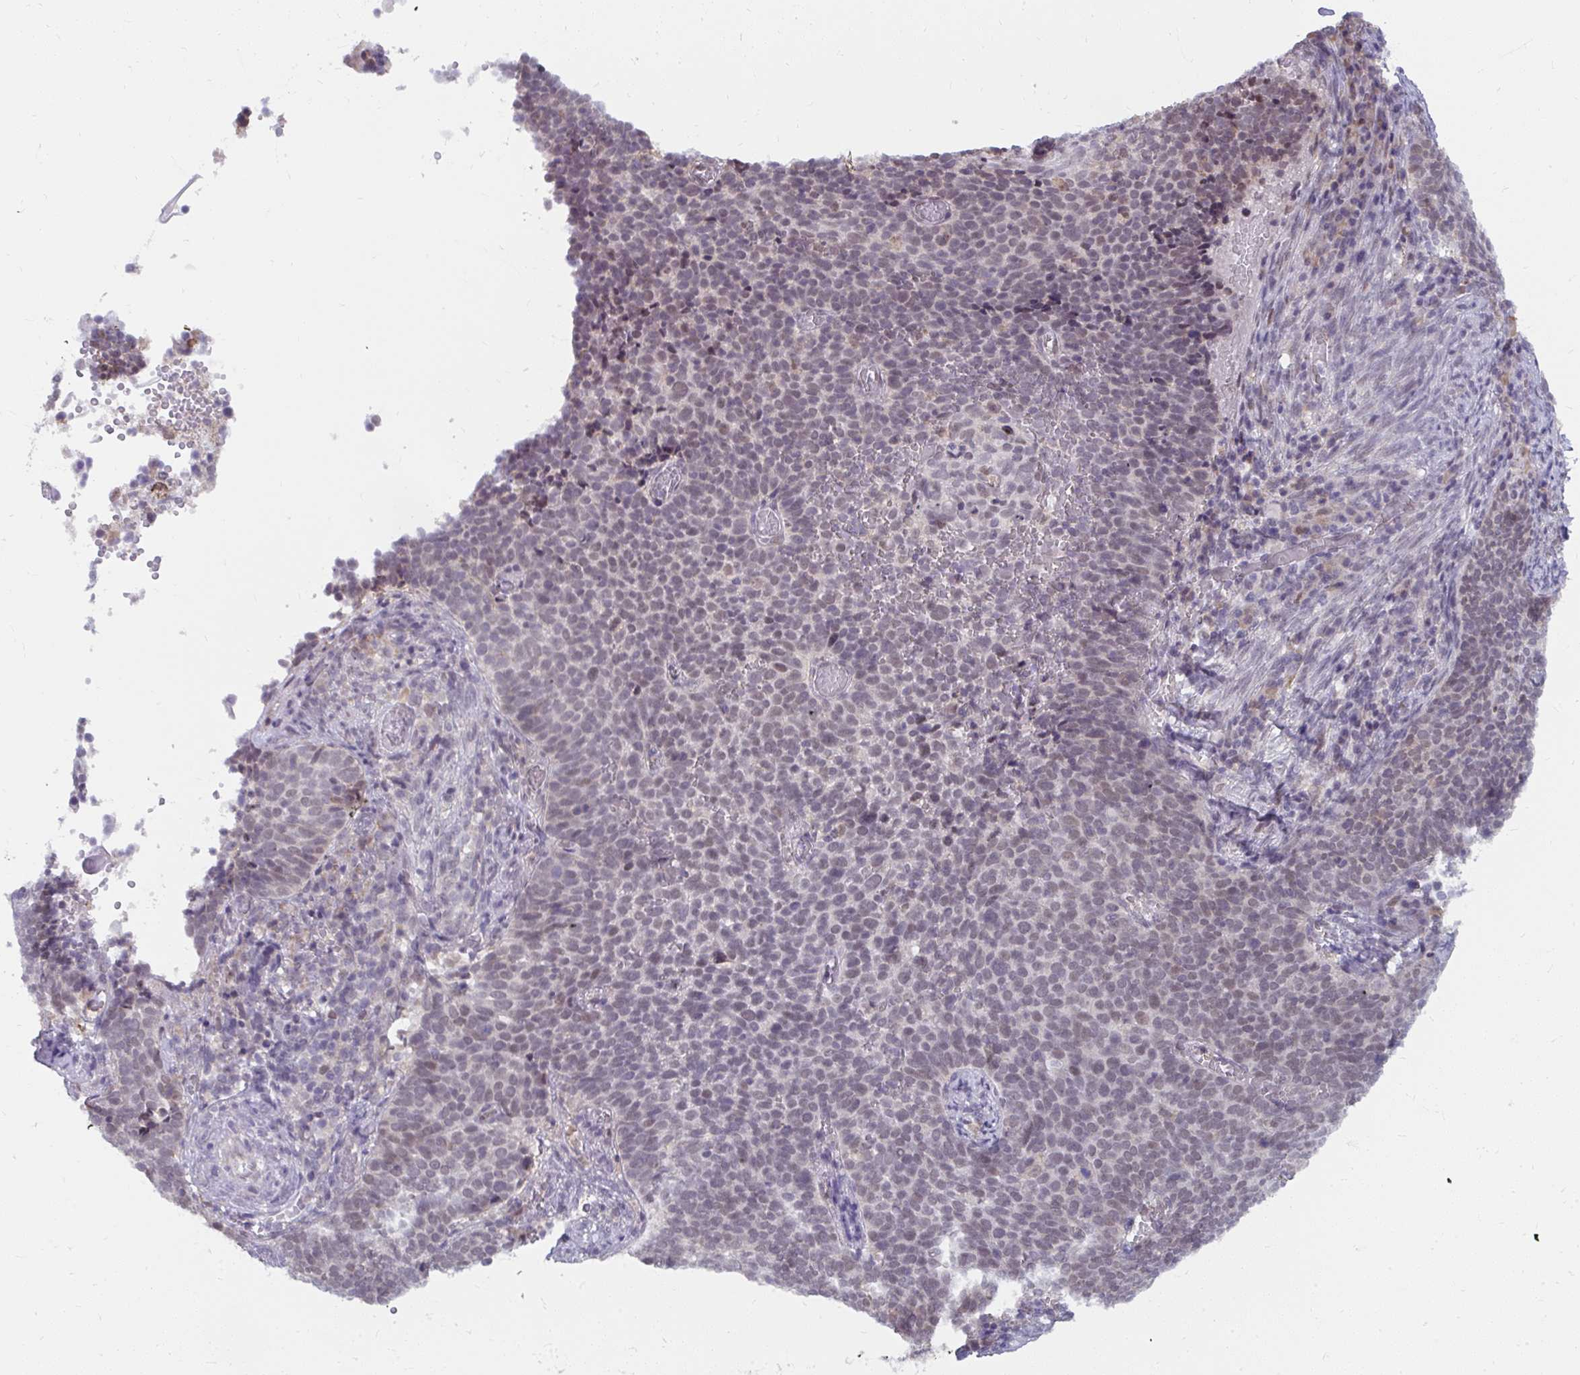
{"staining": {"intensity": "negative", "quantity": "none", "location": "none"}, "tissue": "cervical cancer", "cell_type": "Tumor cells", "image_type": "cancer", "snomed": [{"axis": "morphology", "description": "Normal tissue, NOS"}, {"axis": "morphology", "description": "Squamous cell carcinoma, NOS"}, {"axis": "topography", "description": "Cervix"}], "caption": "Immunohistochemistry histopathology image of neoplastic tissue: squamous cell carcinoma (cervical) stained with DAB demonstrates no significant protein positivity in tumor cells. The staining was performed using DAB (3,3'-diaminobenzidine) to visualize the protein expression in brown, while the nuclei were stained in blue with hematoxylin (Magnification: 20x).", "gene": "NMNAT1", "patient": {"sex": "female", "age": 39}}